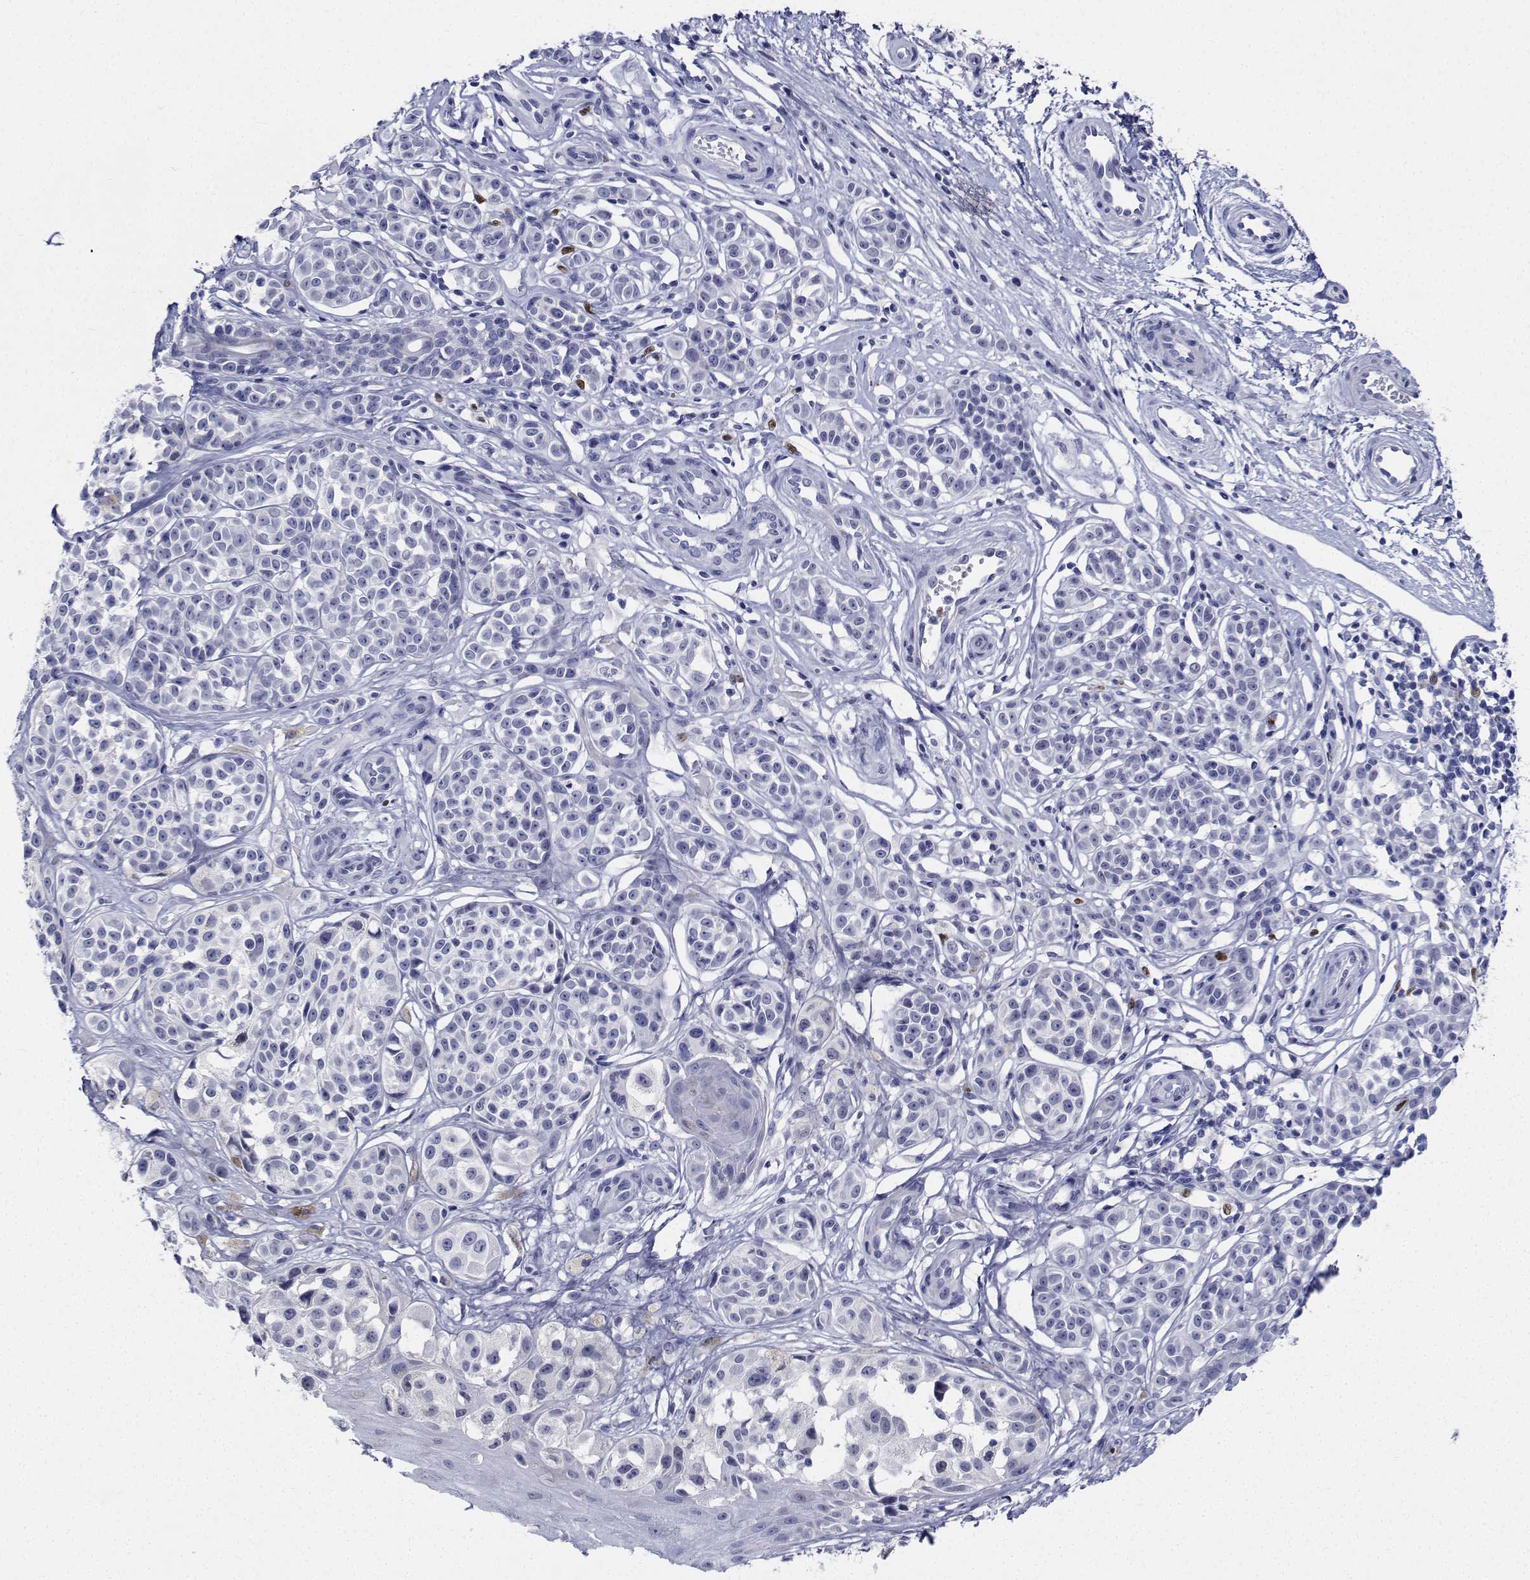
{"staining": {"intensity": "negative", "quantity": "none", "location": "none"}, "tissue": "melanoma", "cell_type": "Tumor cells", "image_type": "cancer", "snomed": [{"axis": "morphology", "description": "Malignant melanoma, NOS"}, {"axis": "topography", "description": "Skin"}], "caption": "This is an immunohistochemistry (IHC) photomicrograph of malignant melanoma. There is no staining in tumor cells.", "gene": "PLXNA4", "patient": {"sex": "female", "age": 90}}